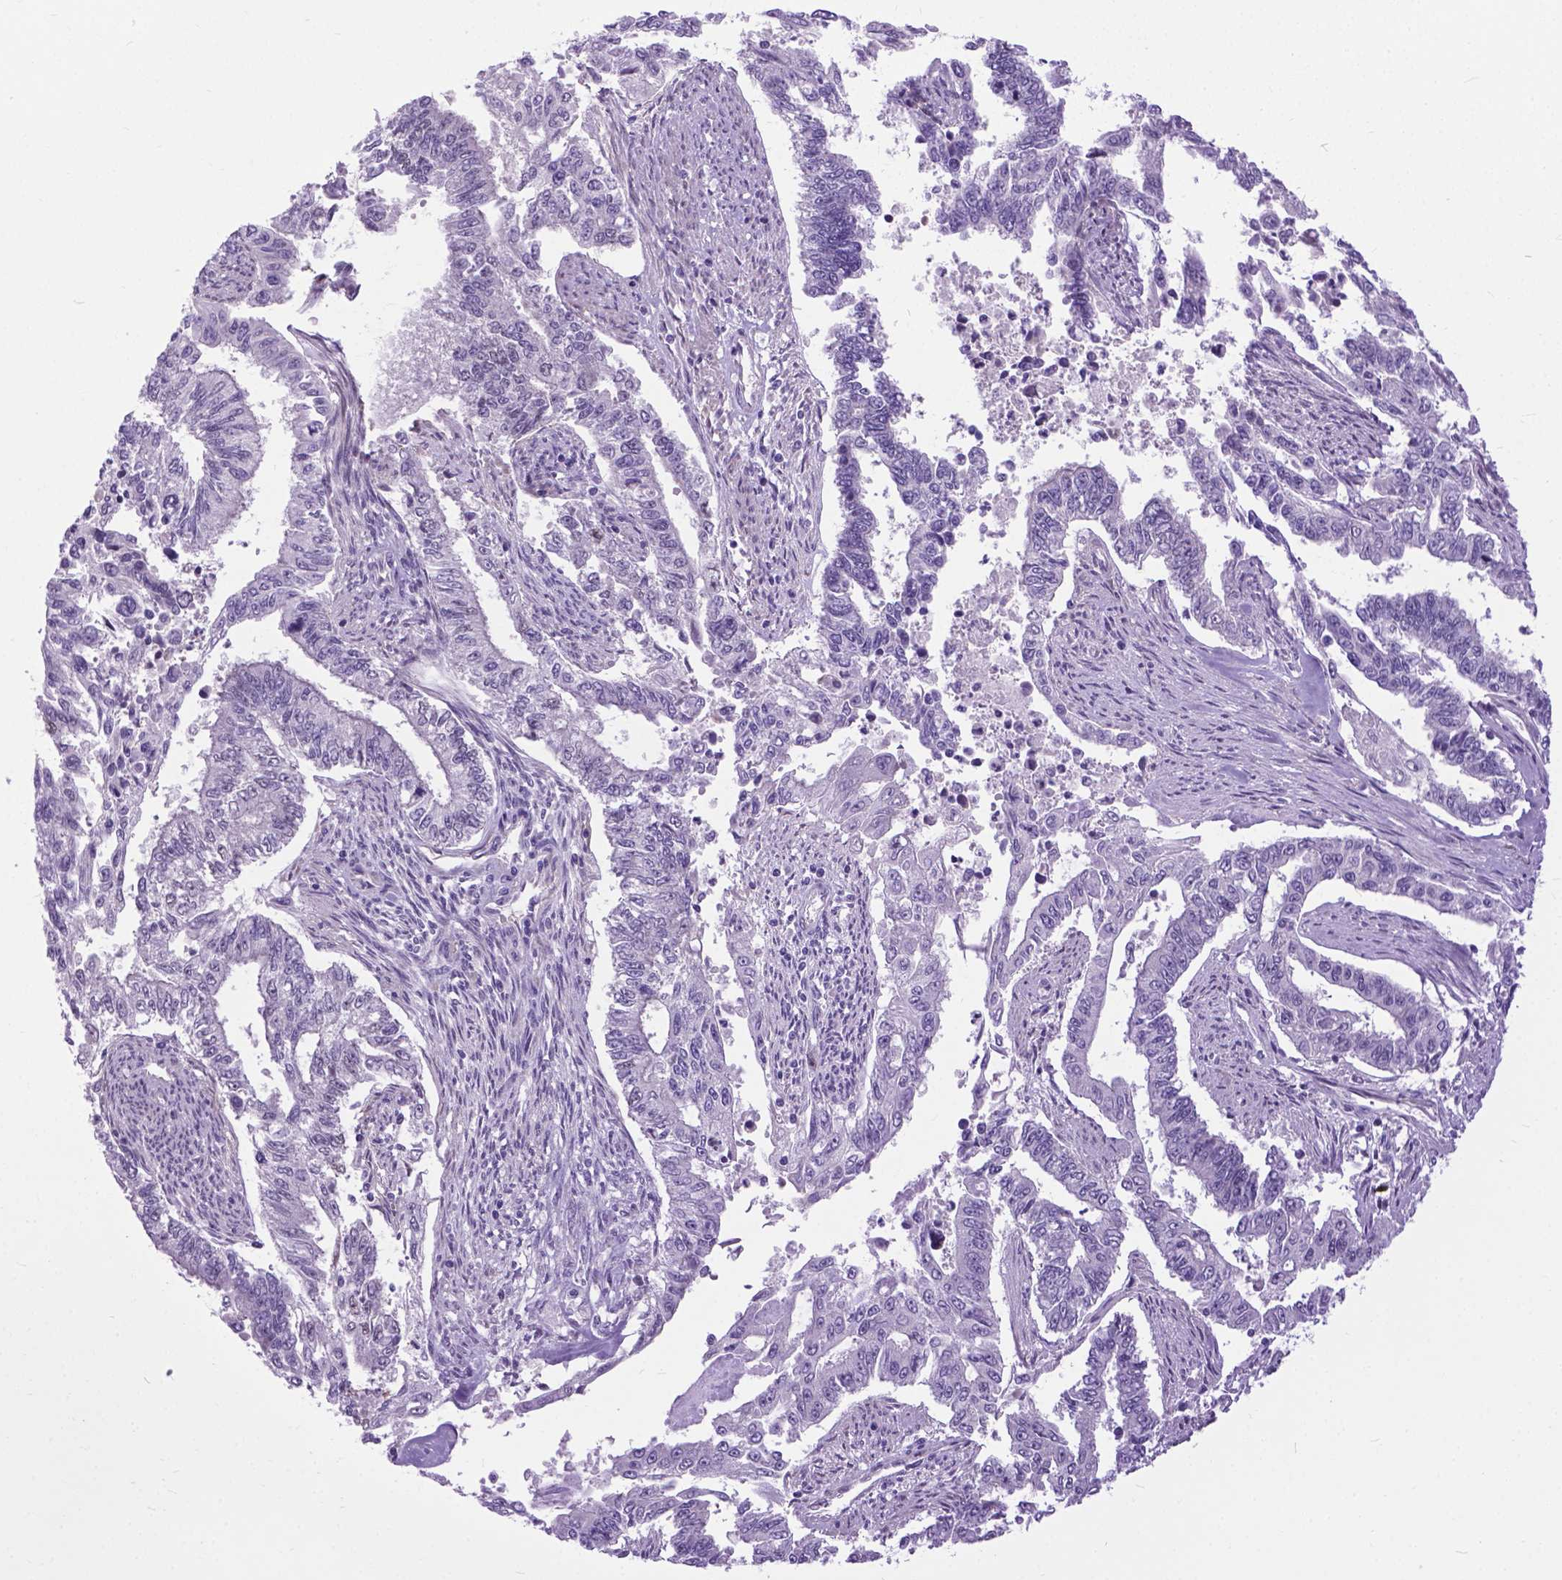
{"staining": {"intensity": "negative", "quantity": "none", "location": "none"}, "tissue": "endometrial cancer", "cell_type": "Tumor cells", "image_type": "cancer", "snomed": [{"axis": "morphology", "description": "Adenocarcinoma, NOS"}, {"axis": "topography", "description": "Uterus"}], "caption": "Histopathology image shows no protein staining in tumor cells of adenocarcinoma (endometrial) tissue.", "gene": "APCDD1L", "patient": {"sex": "female", "age": 59}}